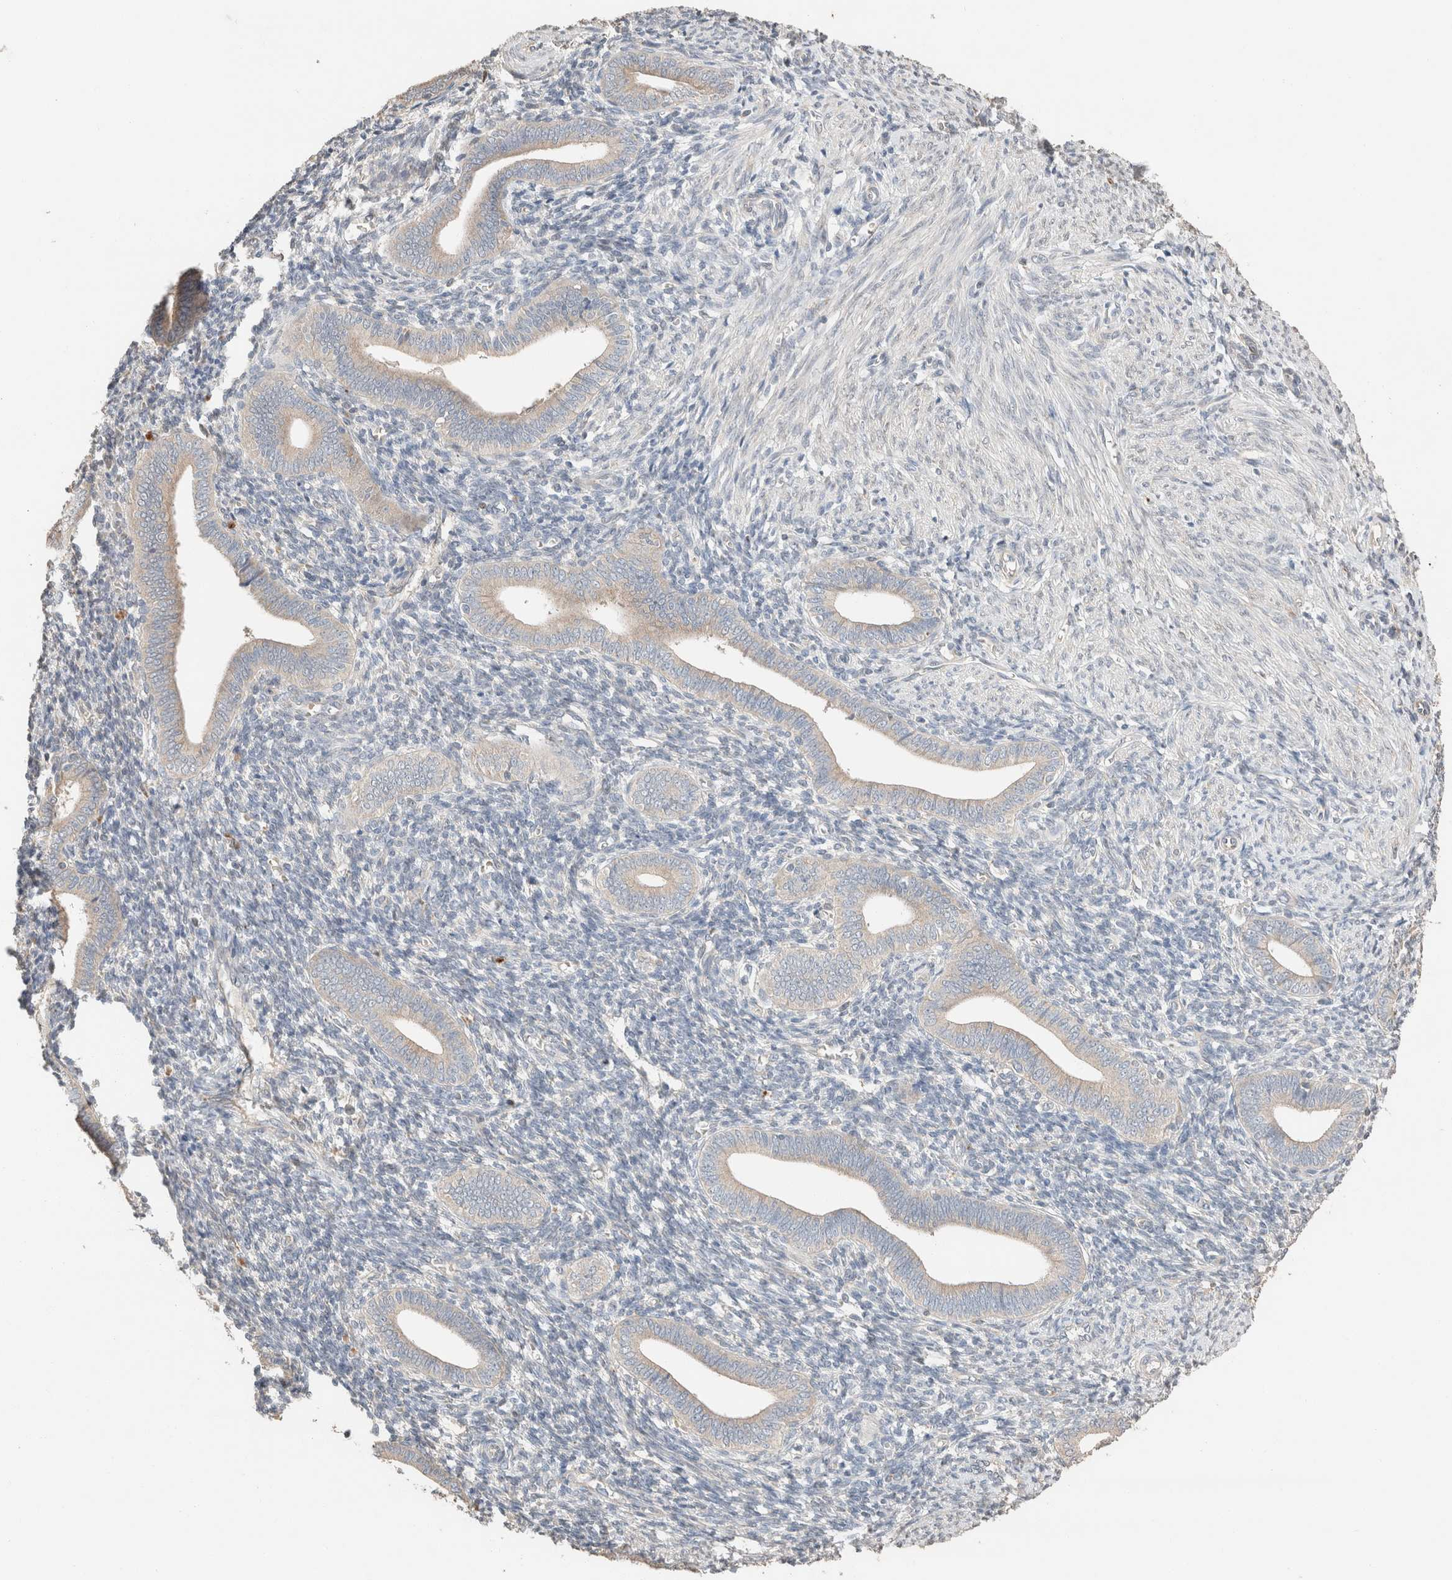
{"staining": {"intensity": "weak", "quantity": "<25%", "location": "cytoplasmic/membranous"}, "tissue": "endometrium", "cell_type": "Cells in endometrial stroma", "image_type": "normal", "snomed": [{"axis": "morphology", "description": "Normal tissue, NOS"}, {"axis": "topography", "description": "Uterus"}, {"axis": "topography", "description": "Endometrium"}], "caption": "There is no significant positivity in cells in endometrial stroma of endometrium. (DAB (3,3'-diaminobenzidine) immunohistochemistry (IHC) visualized using brightfield microscopy, high magnification).", "gene": "TUBD1", "patient": {"sex": "female", "age": 33}}